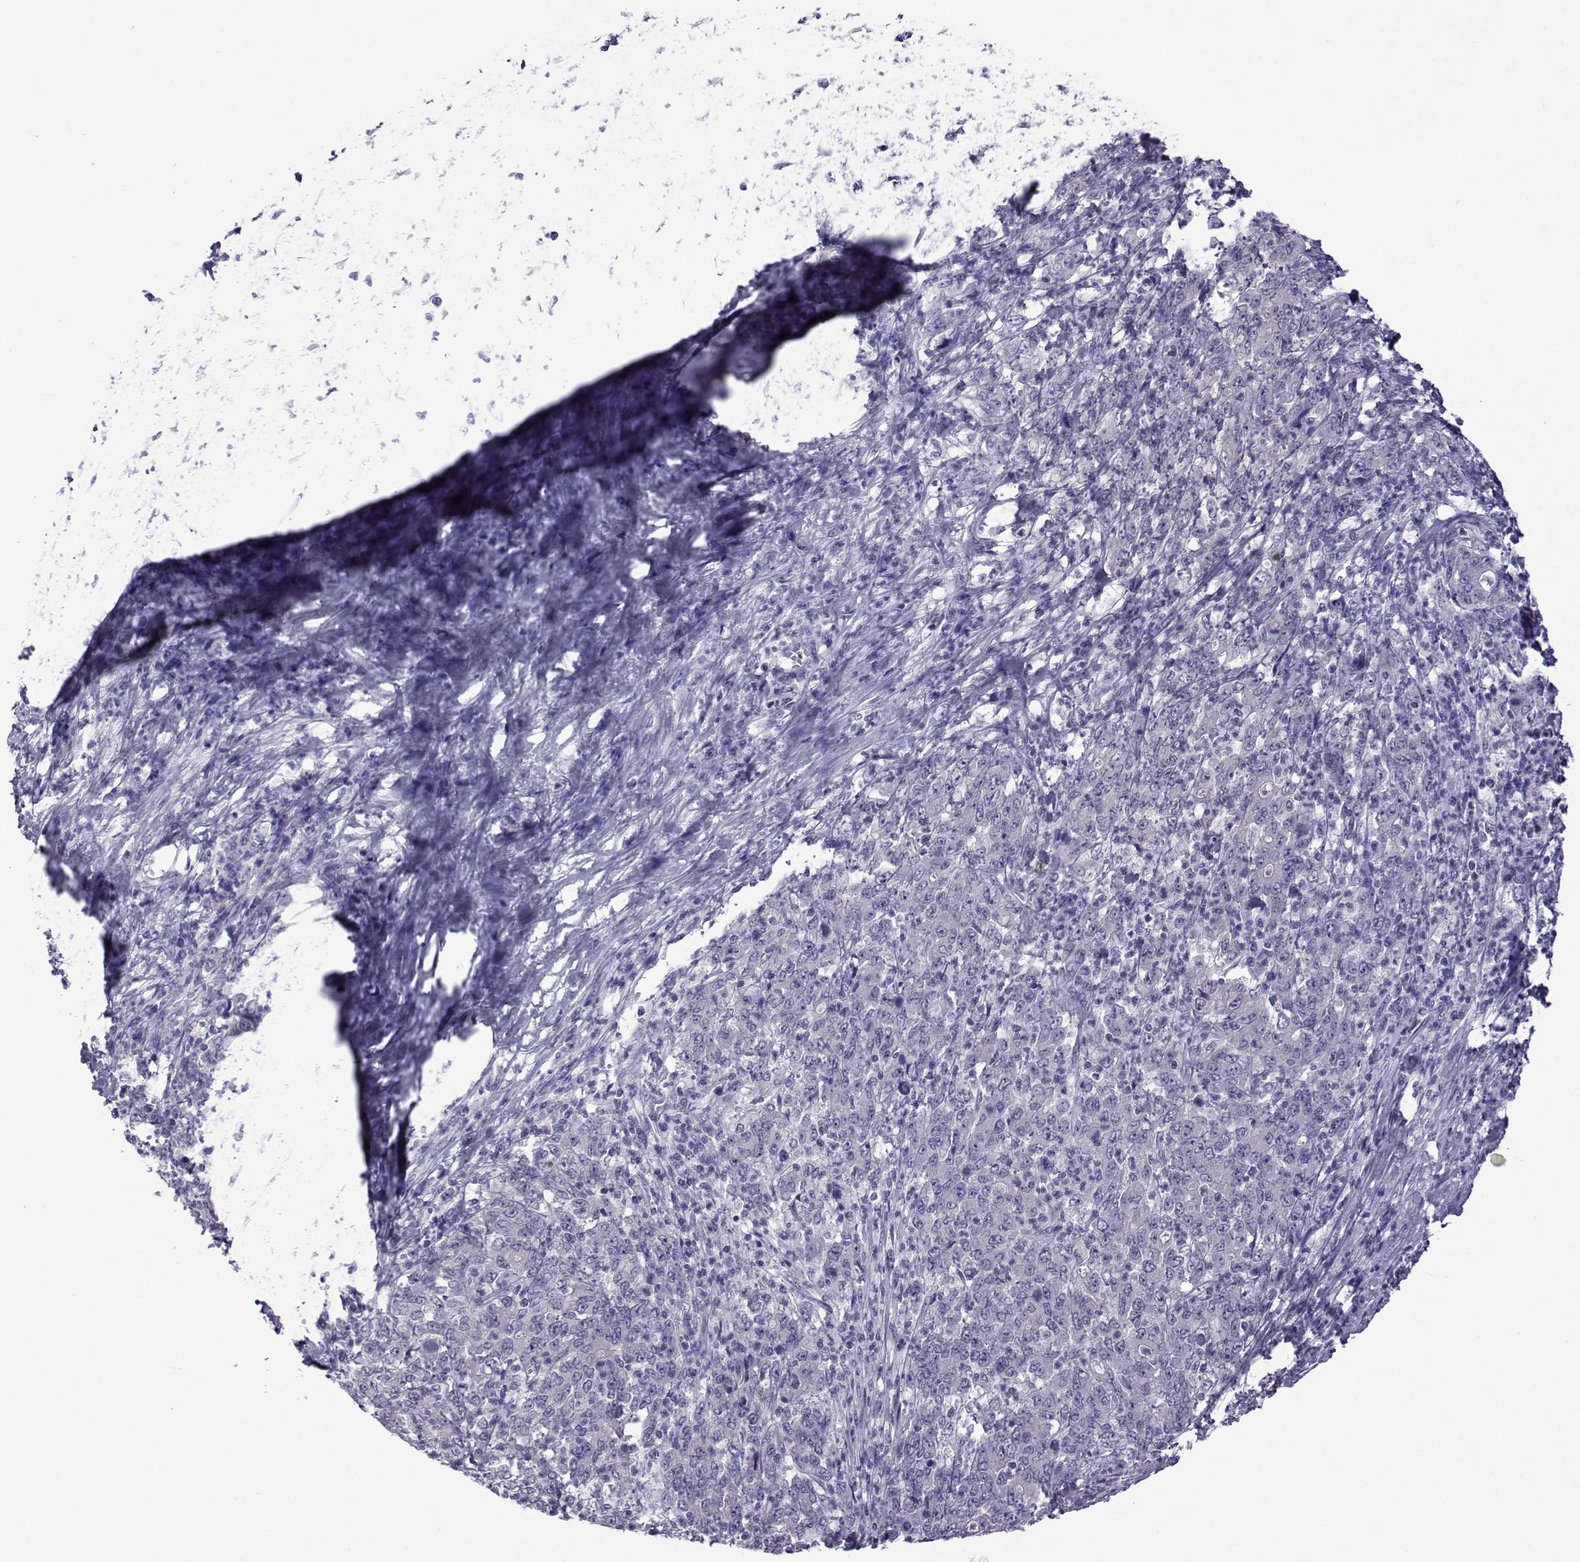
{"staining": {"intensity": "negative", "quantity": "none", "location": "none"}, "tissue": "stomach cancer", "cell_type": "Tumor cells", "image_type": "cancer", "snomed": [{"axis": "morphology", "description": "Adenocarcinoma, NOS"}, {"axis": "topography", "description": "Stomach, lower"}], "caption": "High power microscopy photomicrograph of an immunohistochemistry histopathology image of stomach cancer (adenocarcinoma), revealing no significant expression in tumor cells.", "gene": "COL22A1", "patient": {"sex": "female", "age": 71}}